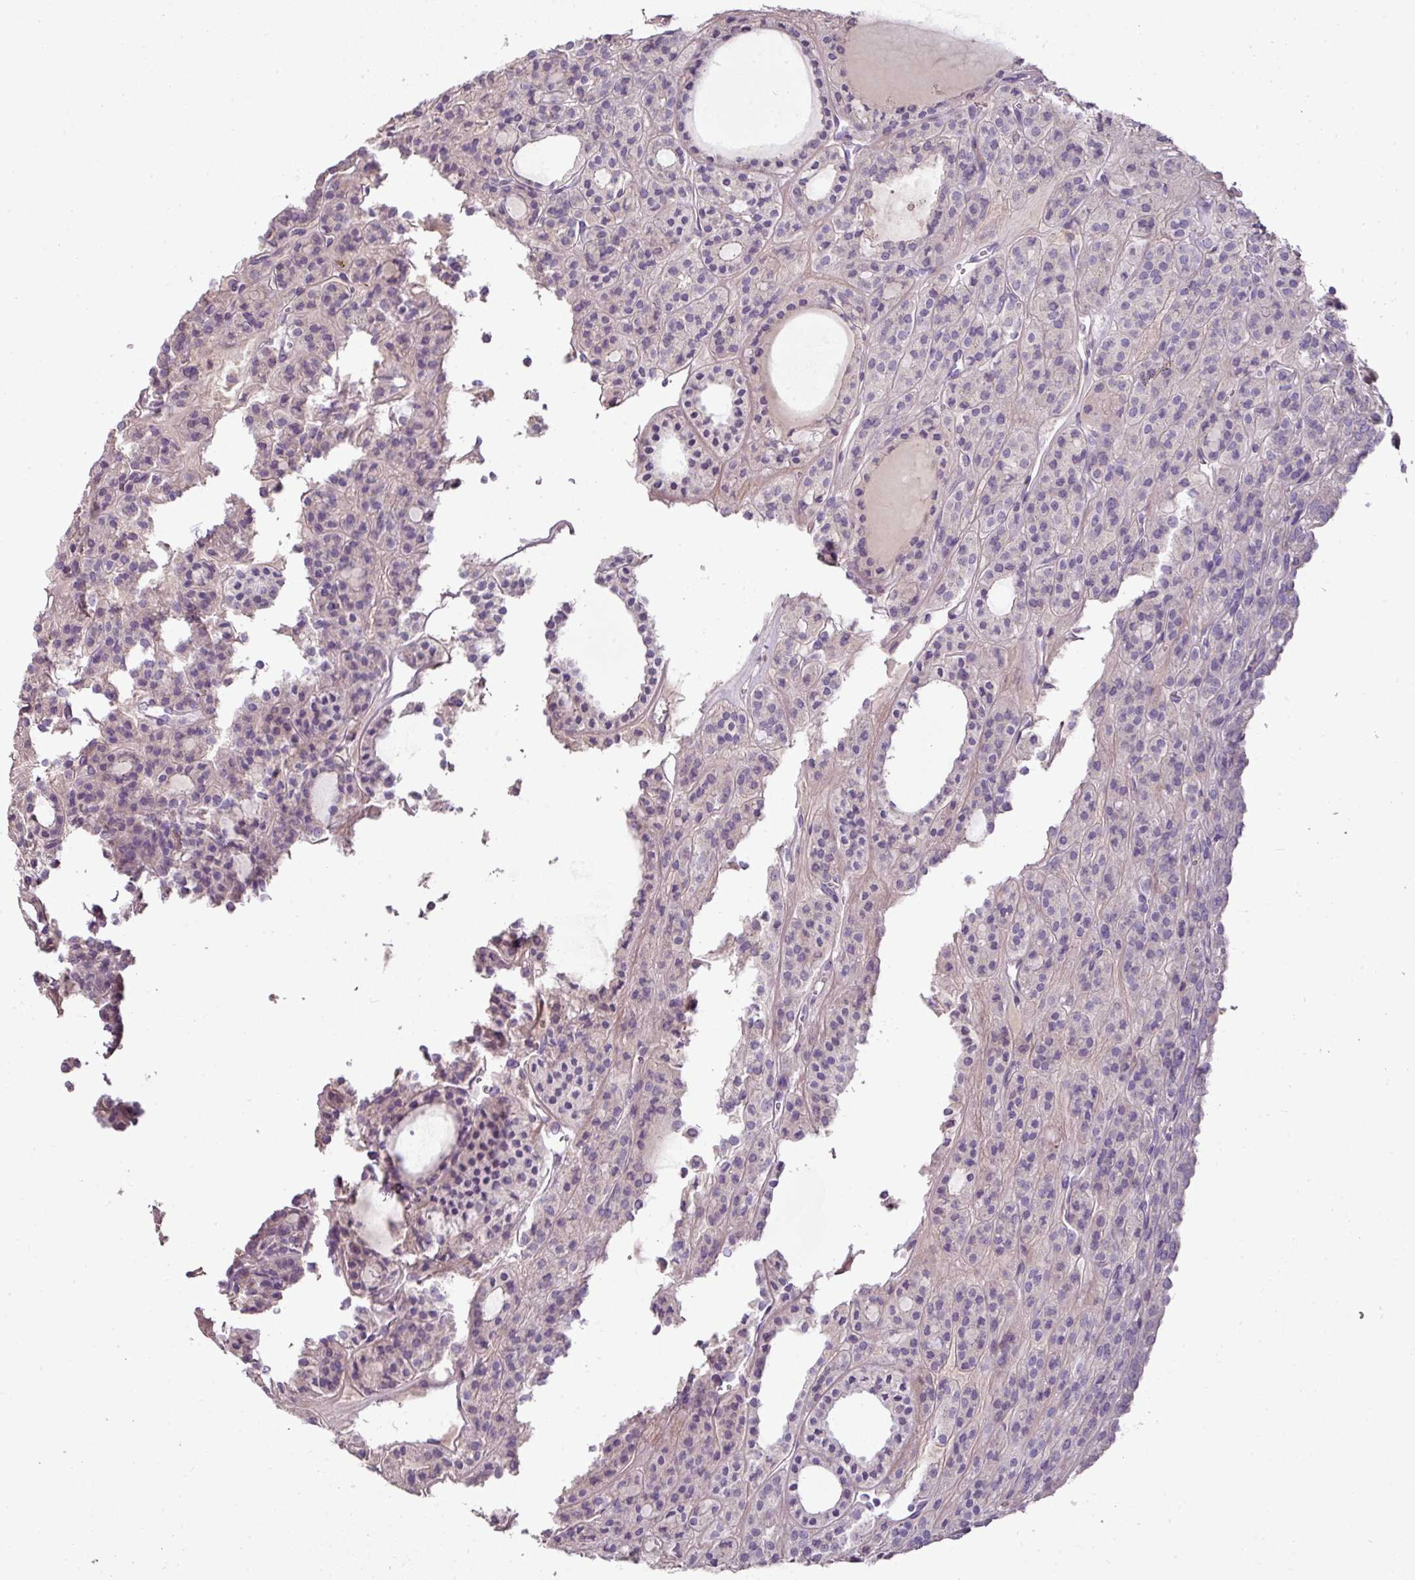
{"staining": {"intensity": "negative", "quantity": "none", "location": "none"}, "tissue": "thyroid cancer", "cell_type": "Tumor cells", "image_type": "cancer", "snomed": [{"axis": "morphology", "description": "Follicular adenoma carcinoma, NOS"}, {"axis": "topography", "description": "Thyroid gland"}], "caption": "High magnification brightfield microscopy of follicular adenoma carcinoma (thyroid) stained with DAB (3,3'-diaminobenzidine) (brown) and counterstained with hematoxylin (blue): tumor cells show no significant positivity.", "gene": "BRINP2", "patient": {"sex": "female", "age": 63}}